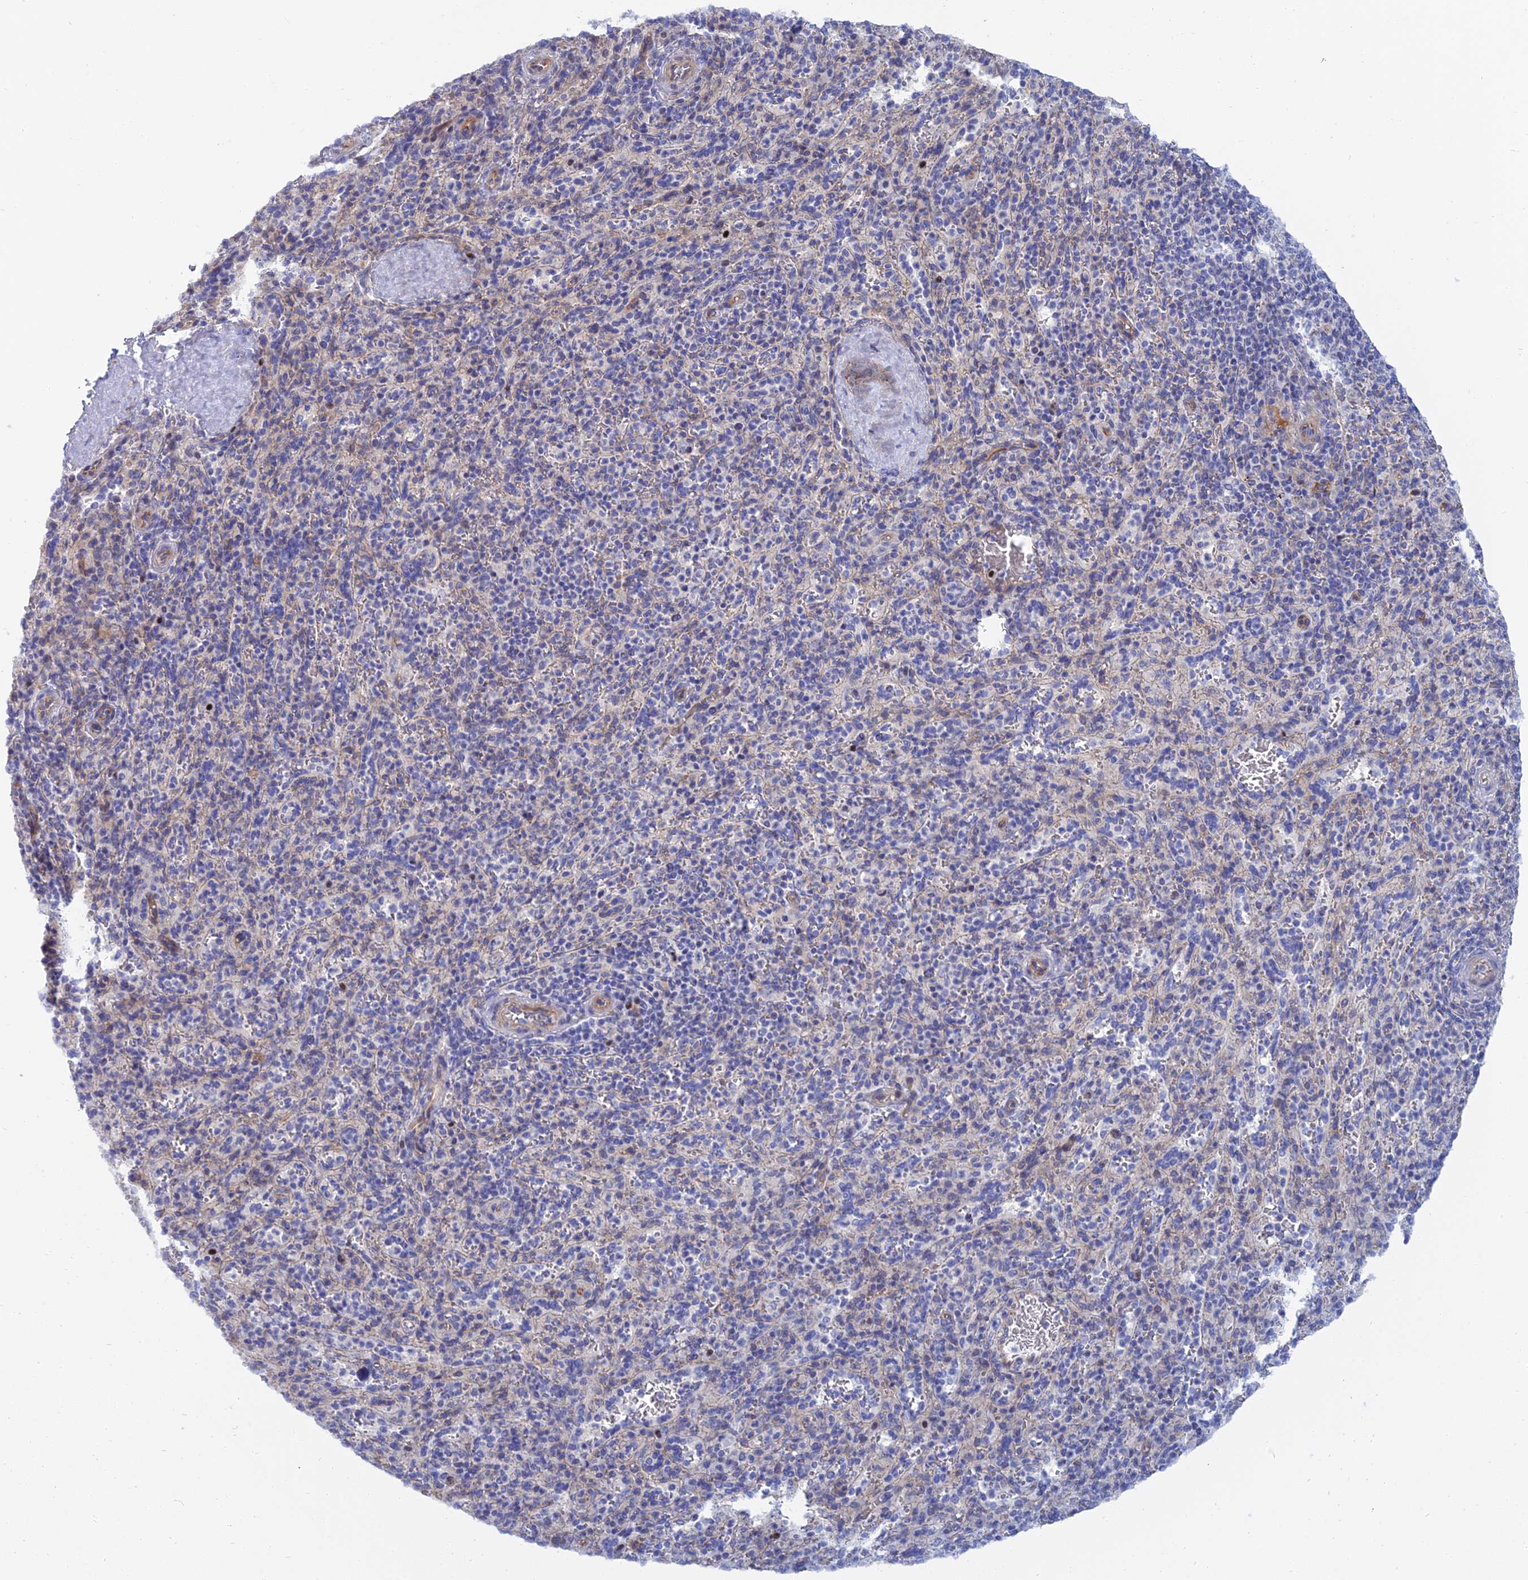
{"staining": {"intensity": "negative", "quantity": "none", "location": "none"}, "tissue": "spleen", "cell_type": "Cells in red pulp", "image_type": "normal", "snomed": [{"axis": "morphology", "description": "Normal tissue, NOS"}, {"axis": "topography", "description": "Spleen"}], "caption": "Spleen stained for a protein using IHC reveals no positivity cells in red pulp.", "gene": "TRIM43B", "patient": {"sex": "male", "age": 36}}